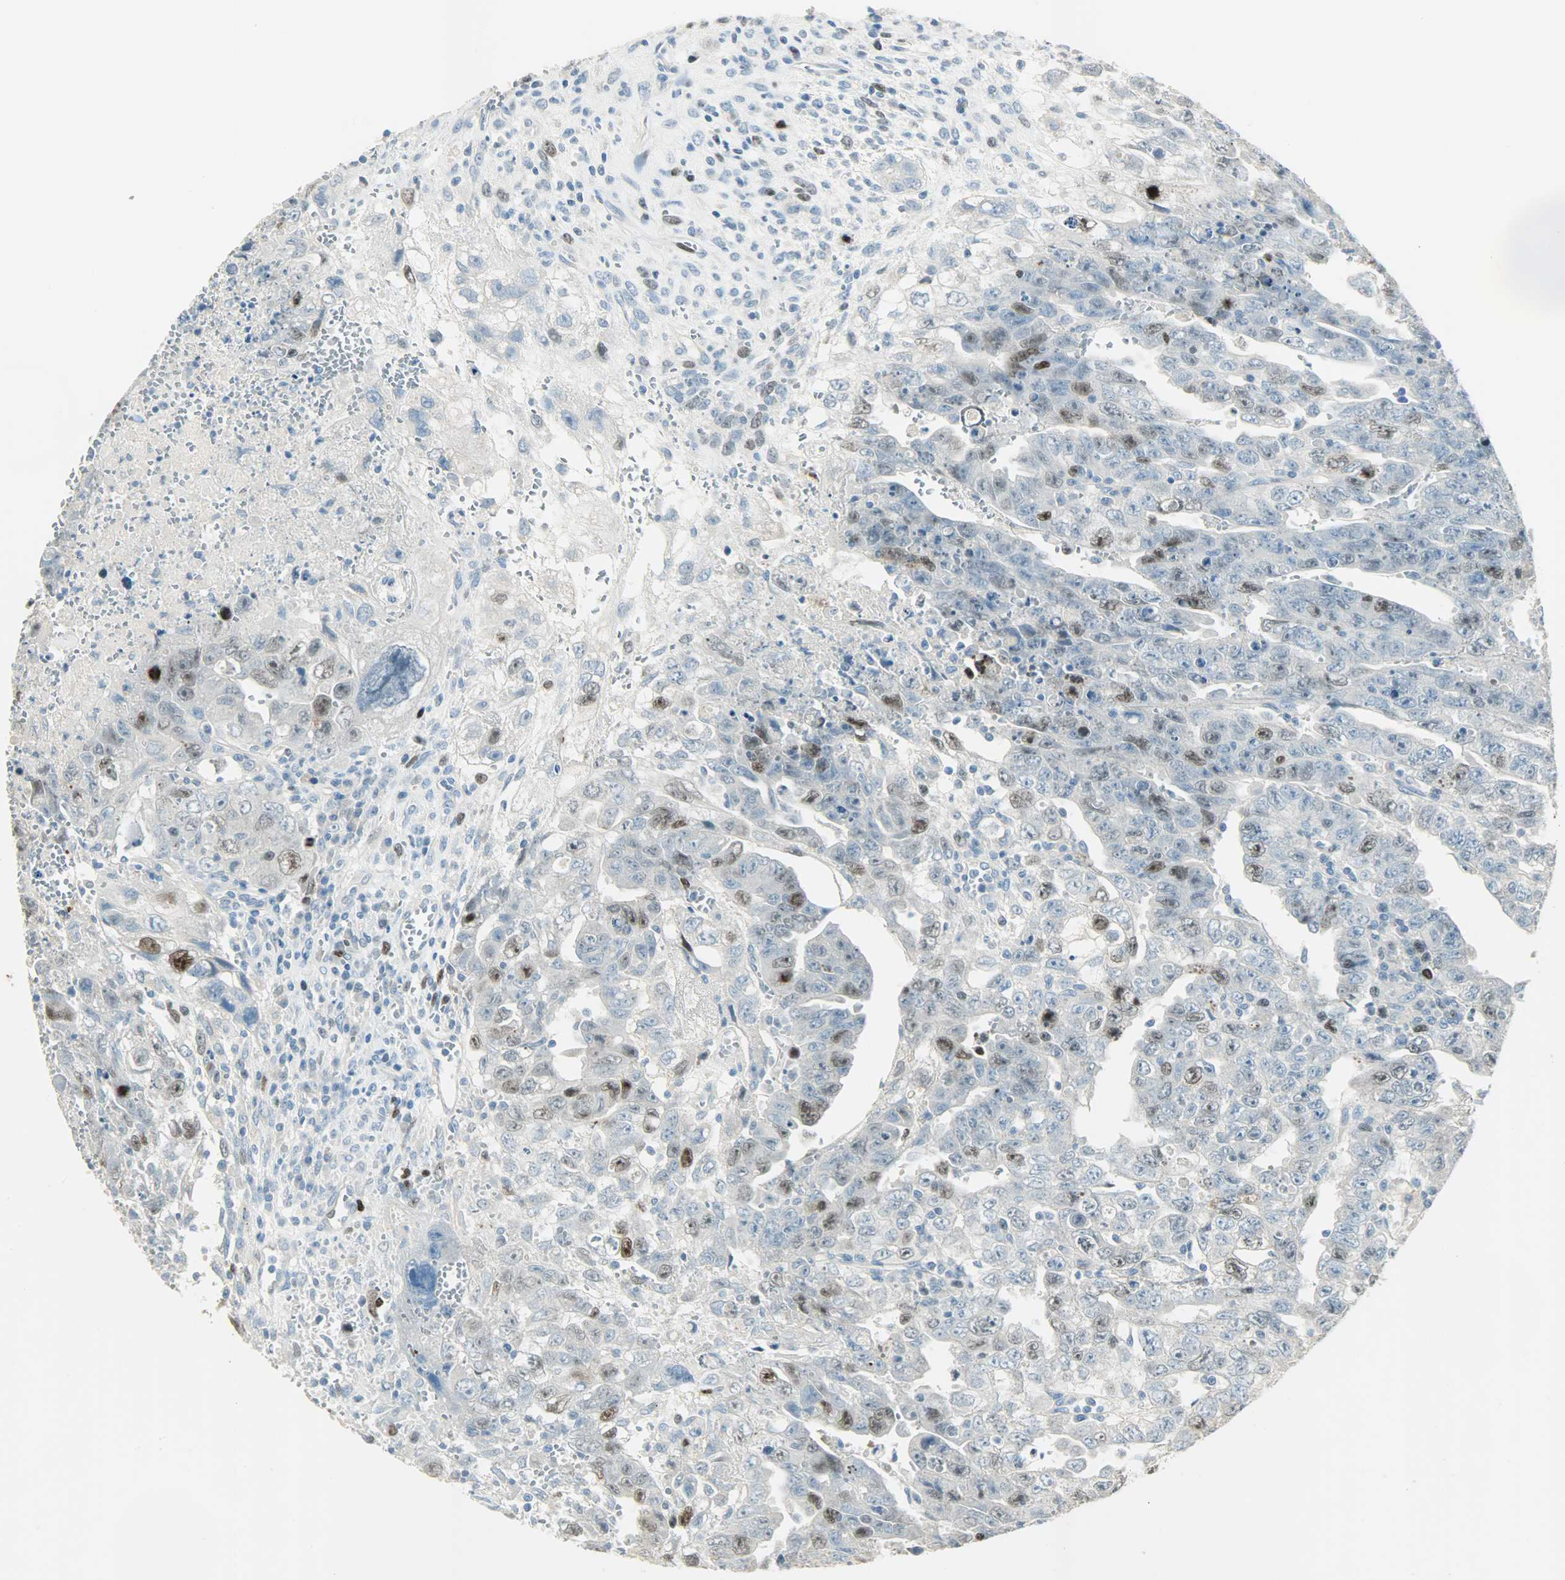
{"staining": {"intensity": "strong", "quantity": "<25%", "location": "nuclear"}, "tissue": "testis cancer", "cell_type": "Tumor cells", "image_type": "cancer", "snomed": [{"axis": "morphology", "description": "Carcinoma, Embryonal, NOS"}, {"axis": "topography", "description": "Testis"}], "caption": "Testis cancer (embryonal carcinoma) was stained to show a protein in brown. There is medium levels of strong nuclear expression in about <25% of tumor cells.", "gene": "TPX2", "patient": {"sex": "male", "age": 28}}